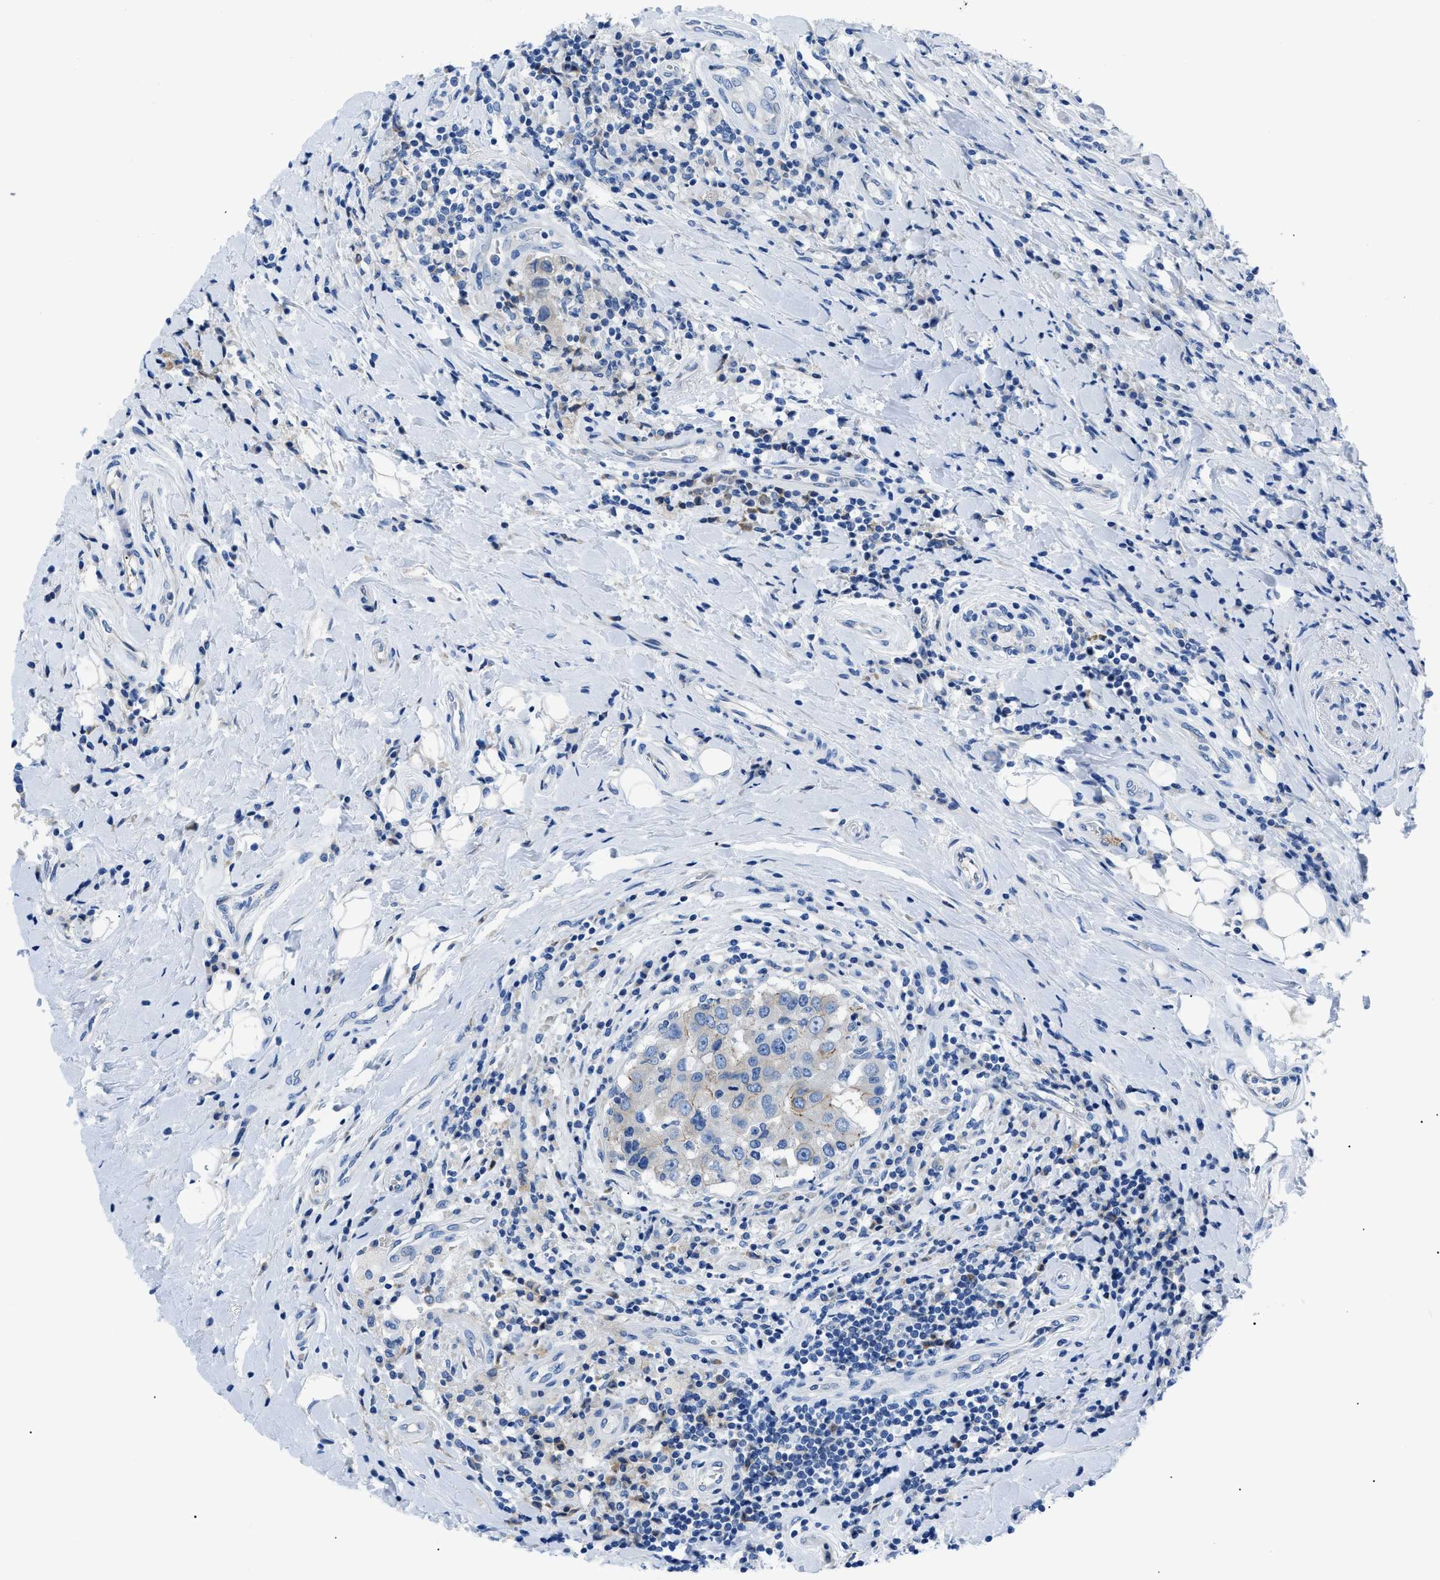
{"staining": {"intensity": "negative", "quantity": "none", "location": "none"}, "tissue": "breast cancer", "cell_type": "Tumor cells", "image_type": "cancer", "snomed": [{"axis": "morphology", "description": "Duct carcinoma"}, {"axis": "topography", "description": "Breast"}], "caption": "Immunohistochemistry (IHC) photomicrograph of neoplastic tissue: infiltrating ductal carcinoma (breast) stained with DAB exhibits no significant protein positivity in tumor cells.", "gene": "ZDHHC24", "patient": {"sex": "female", "age": 27}}